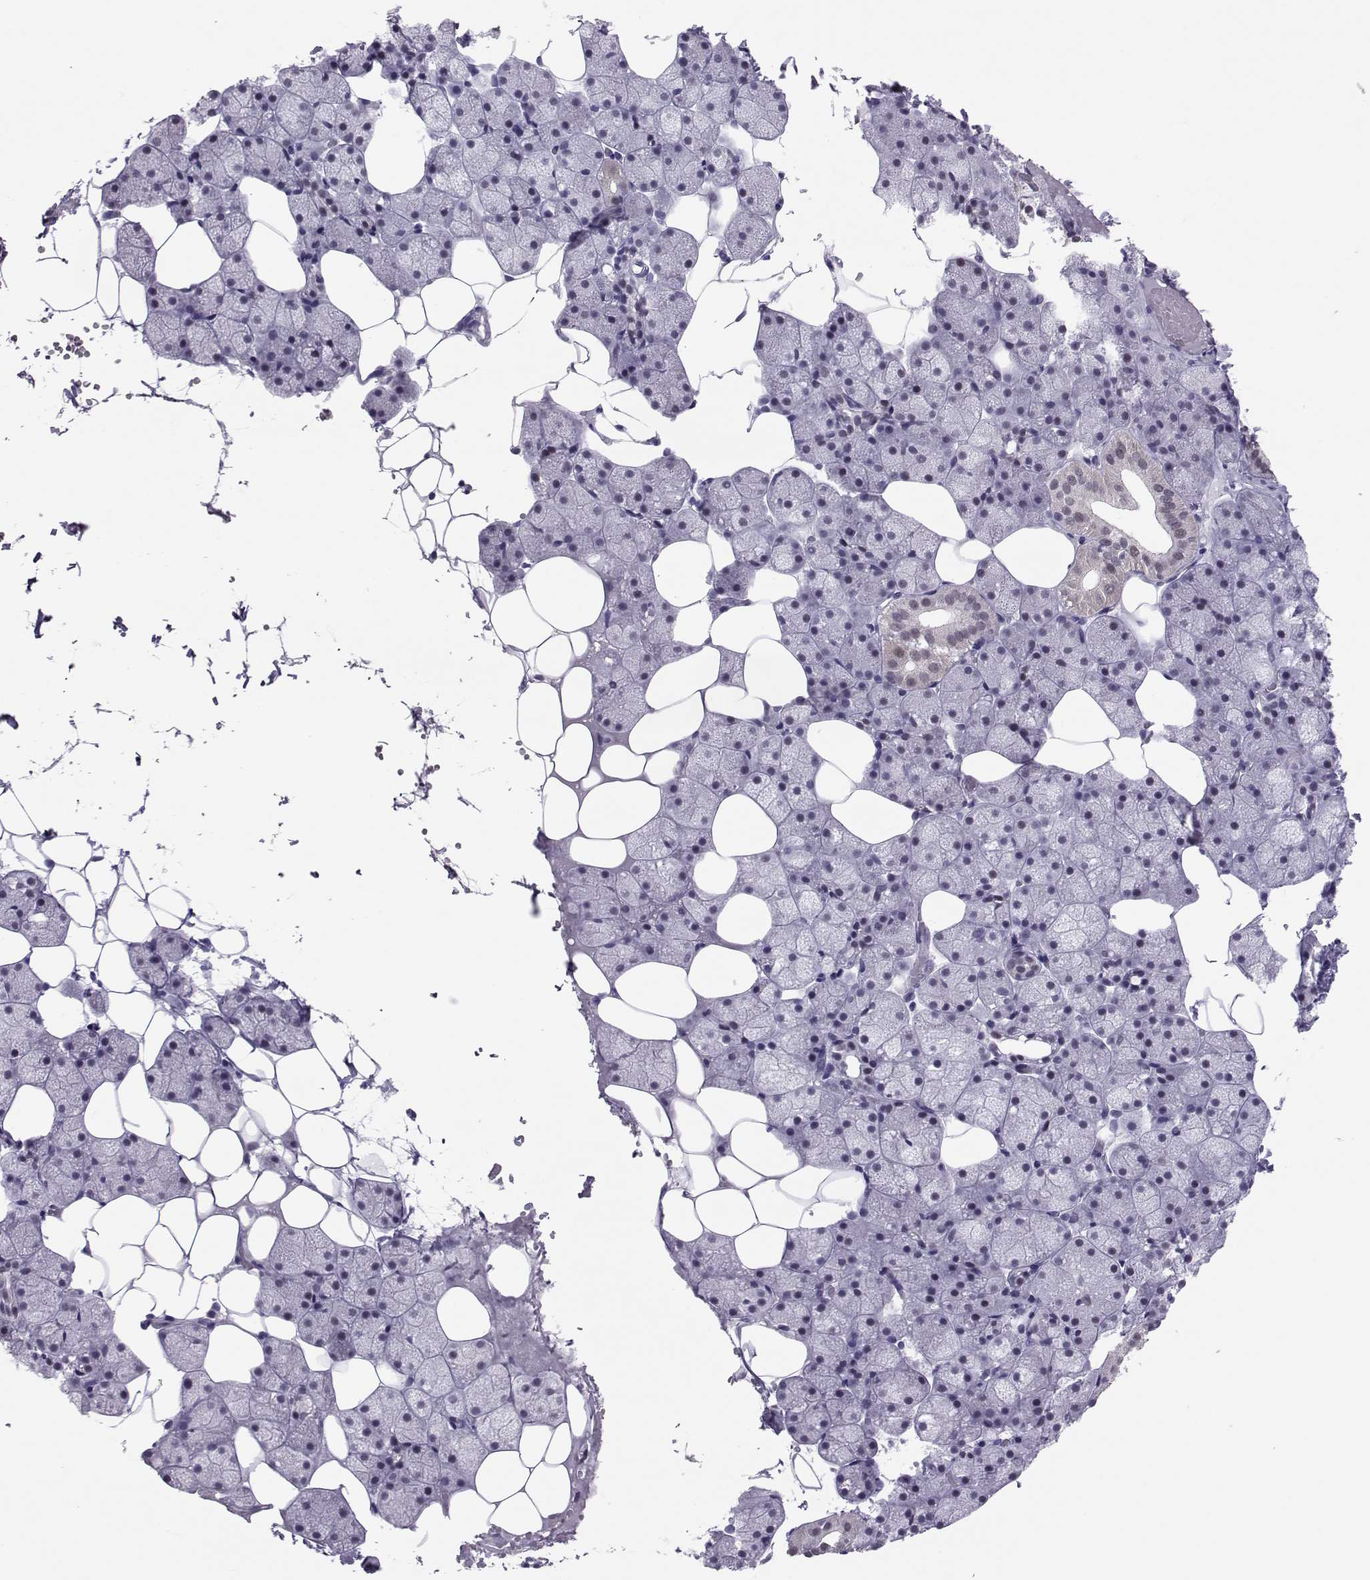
{"staining": {"intensity": "weak", "quantity": "<25%", "location": "cytoplasmic/membranous,nuclear"}, "tissue": "salivary gland", "cell_type": "Glandular cells", "image_type": "normal", "snomed": [{"axis": "morphology", "description": "Normal tissue, NOS"}, {"axis": "topography", "description": "Salivary gland"}], "caption": "This is an immunohistochemistry (IHC) histopathology image of benign human salivary gland. There is no expression in glandular cells.", "gene": "DNAAF1", "patient": {"sex": "male", "age": 38}}